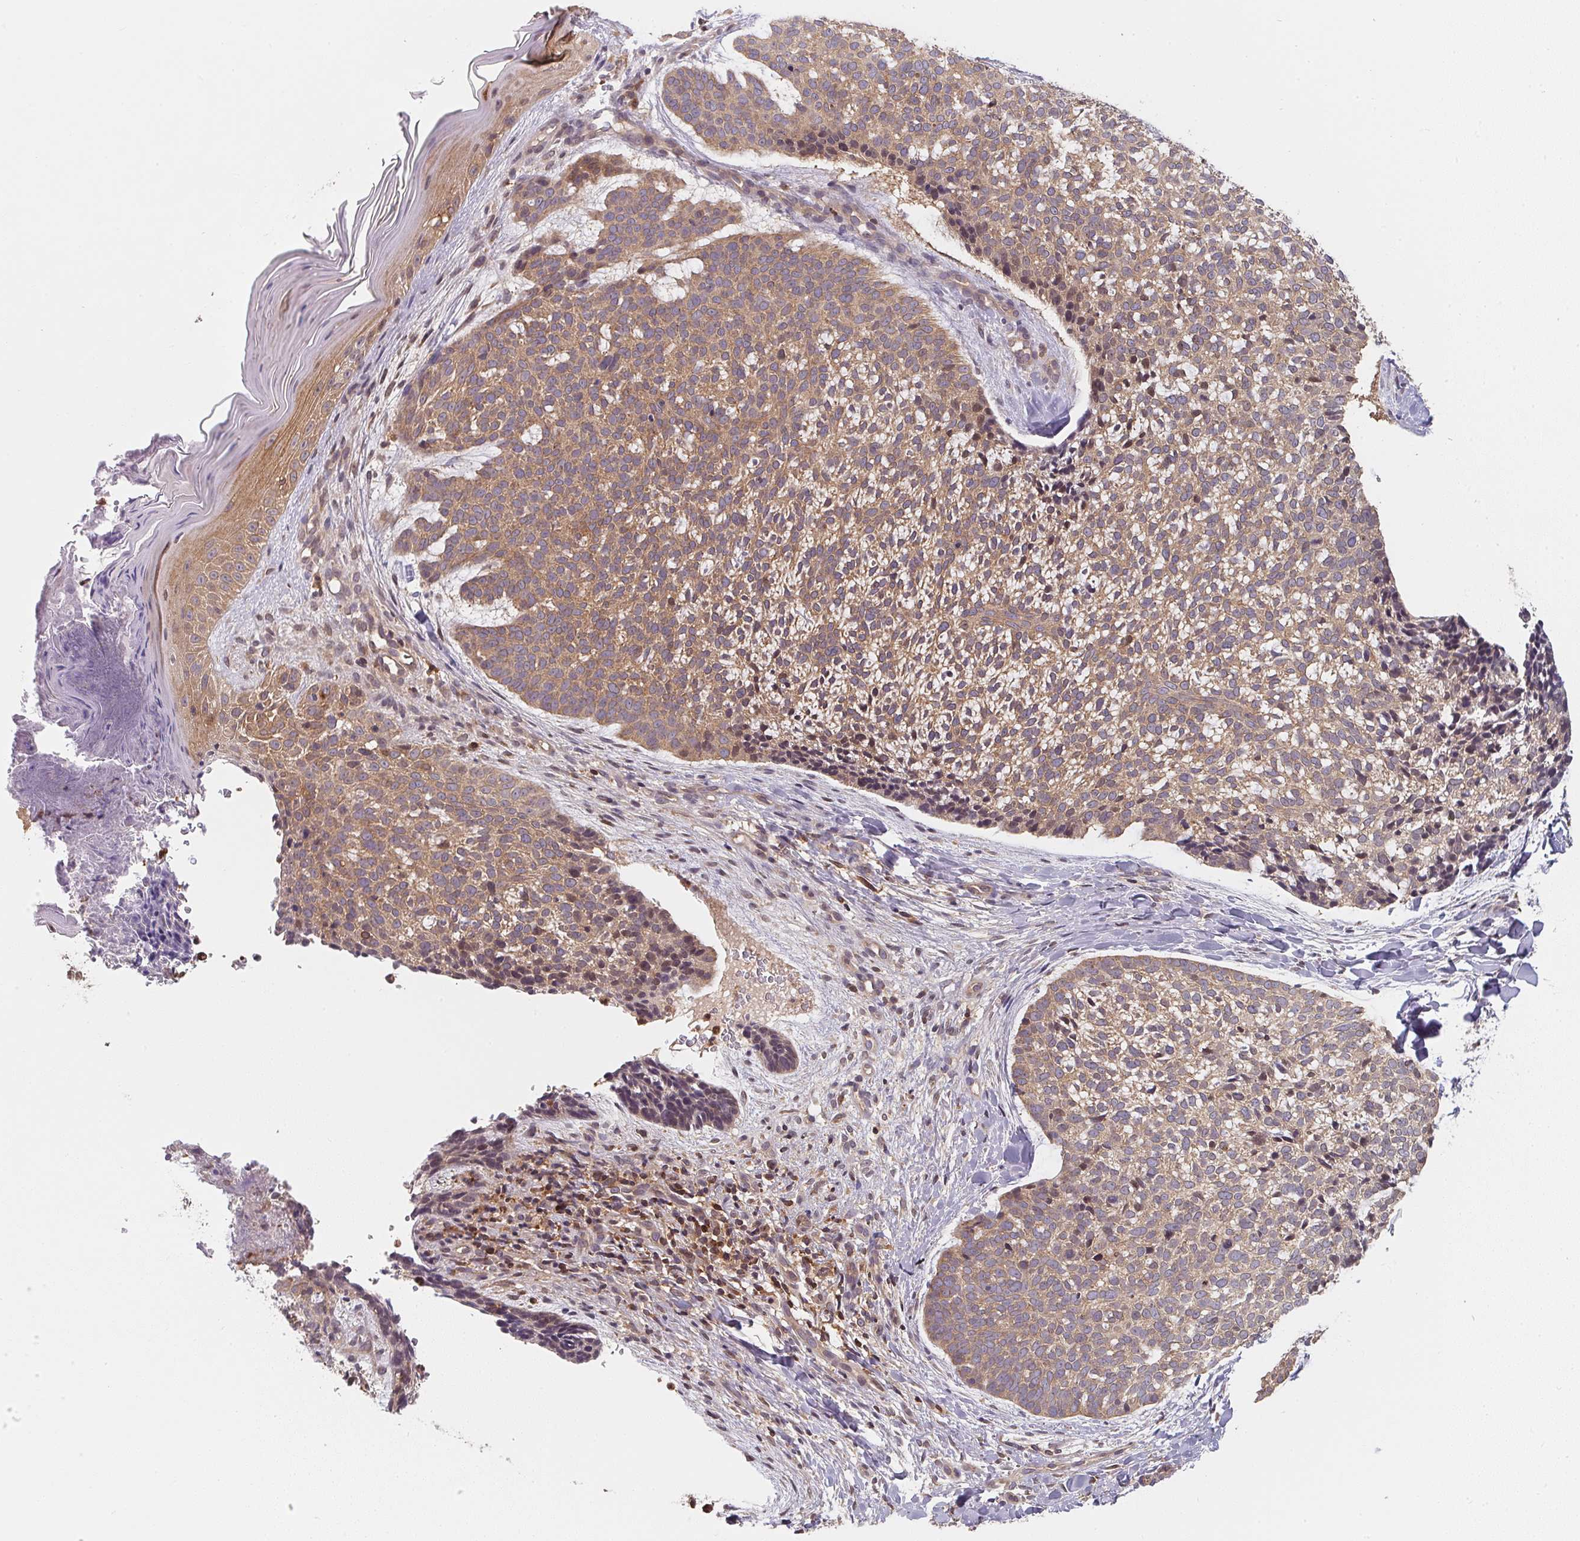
{"staining": {"intensity": "weak", "quantity": ">75%", "location": "cytoplasmic/membranous"}, "tissue": "skin cancer", "cell_type": "Tumor cells", "image_type": "cancer", "snomed": [{"axis": "morphology", "description": "Basal cell carcinoma"}, {"axis": "topography", "description": "Skin"}], "caption": "The micrograph exhibits a brown stain indicating the presence of a protein in the cytoplasmic/membranous of tumor cells in skin cancer (basal cell carcinoma).", "gene": "ANKRD13A", "patient": {"sex": "male", "age": 64}}